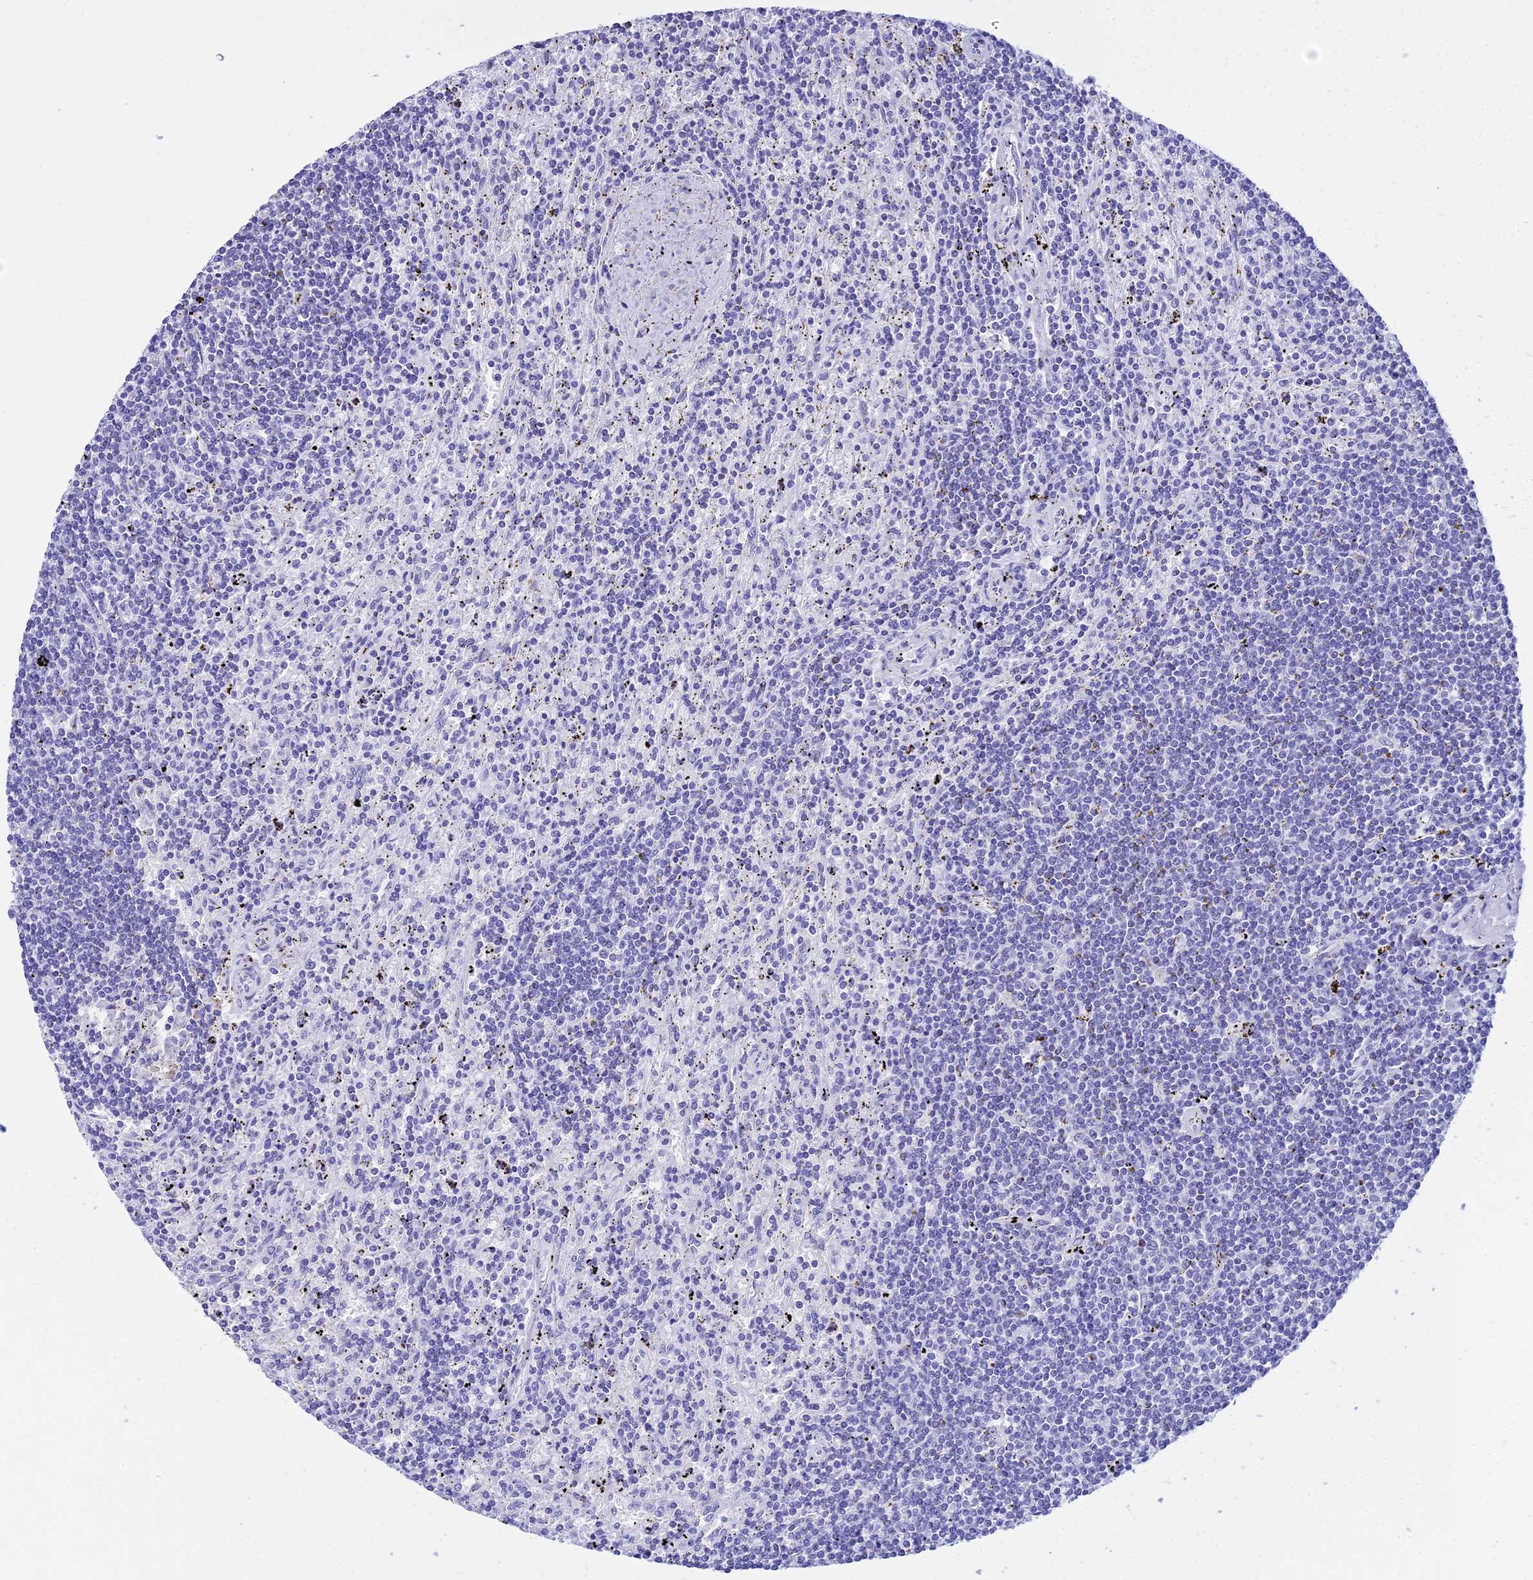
{"staining": {"intensity": "negative", "quantity": "none", "location": "none"}, "tissue": "lymphoma", "cell_type": "Tumor cells", "image_type": "cancer", "snomed": [{"axis": "morphology", "description": "Malignant lymphoma, non-Hodgkin's type, Low grade"}, {"axis": "topography", "description": "Spleen"}], "caption": "A micrograph of human lymphoma is negative for staining in tumor cells.", "gene": "ZNF442", "patient": {"sex": "male", "age": 76}}